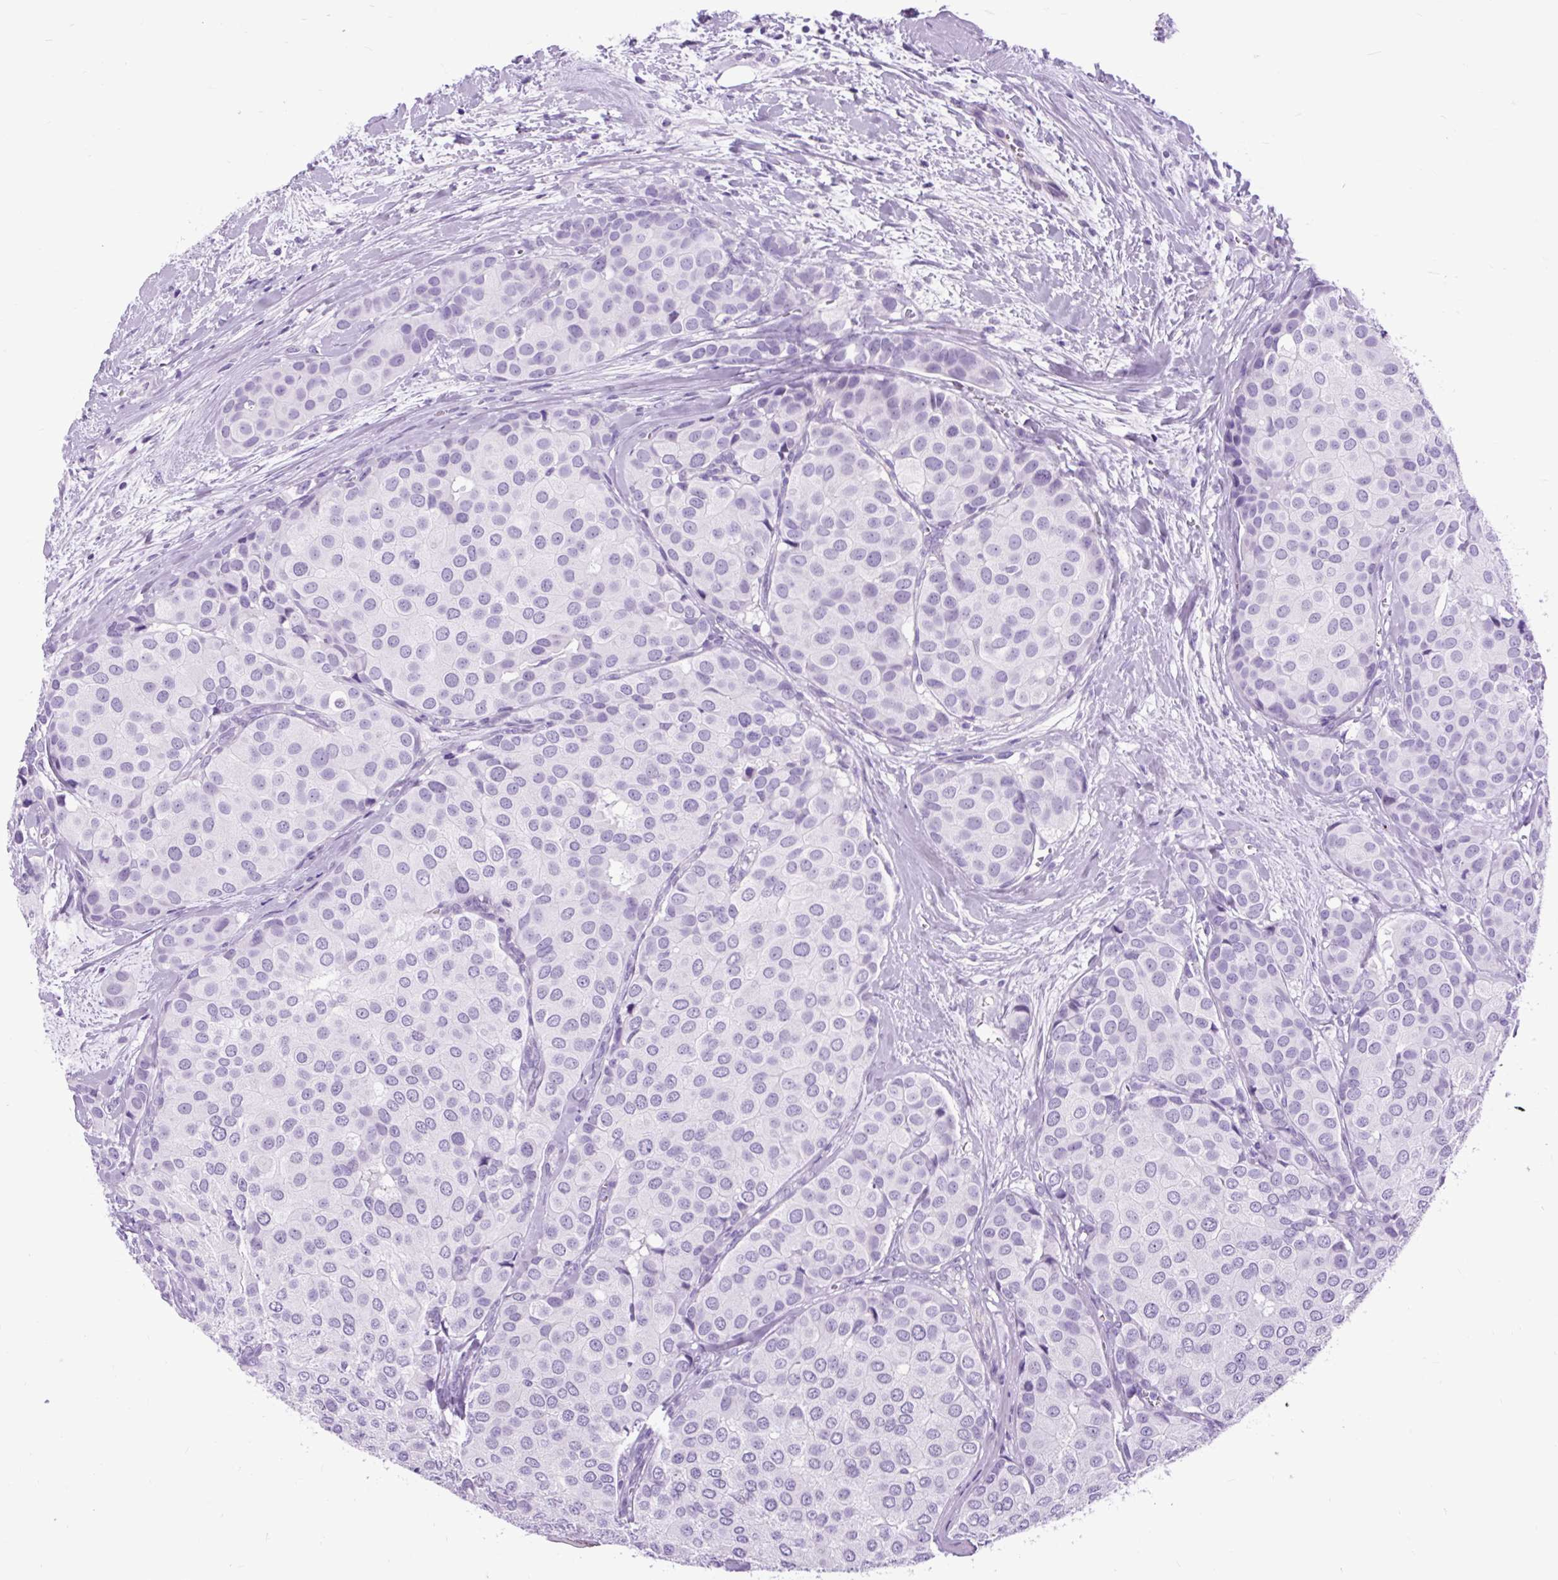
{"staining": {"intensity": "negative", "quantity": "none", "location": "none"}, "tissue": "breast cancer", "cell_type": "Tumor cells", "image_type": "cancer", "snomed": [{"axis": "morphology", "description": "Duct carcinoma"}, {"axis": "topography", "description": "Breast"}], "caption": "This is a histopathology image of immunohistochemistry staining of breast cancer, which shows no staining in tumor cells.", "gene": "DPP6", "patient": {"sex": "female", "age": 70}}